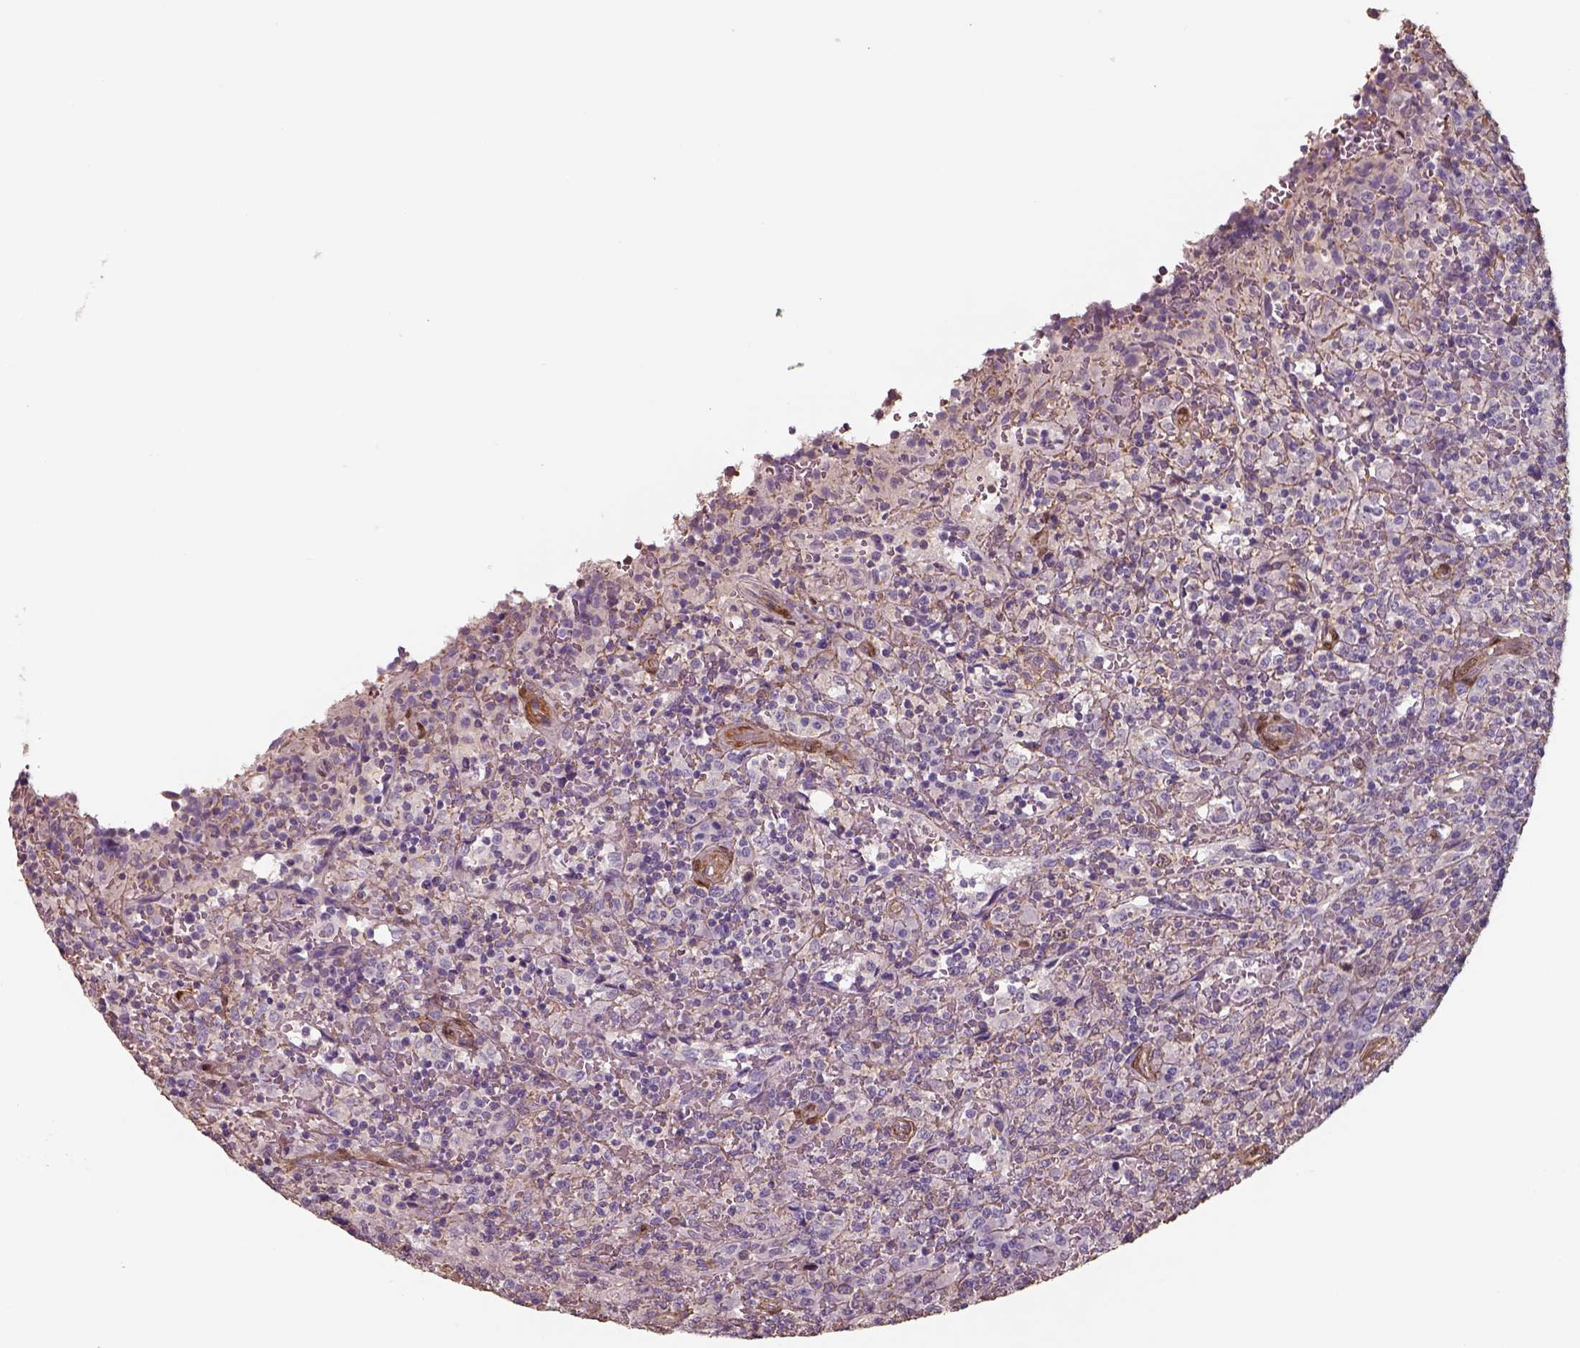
{"staining": {"intensity": "negative", "quantity": "none", "location": "none"}, "tissue": "lymphoma", "cell_type": "Tumor cells", "image_type": "cancer", "snomed": [{"axis": "morphology", "description": "Malignant lymphoma, non-Hodgkin's type, Low grade"}, {"axis": "topography", "description": "Spleen"}], "caption": "The immunohistochemistry micrograph has no significant expression in tumor cells of malignant lymphoma, non-Hodgkin's type (low-grade) tissue.", "gene": "ISYNA1", "patient": {"sex": "male", "age": 62}}